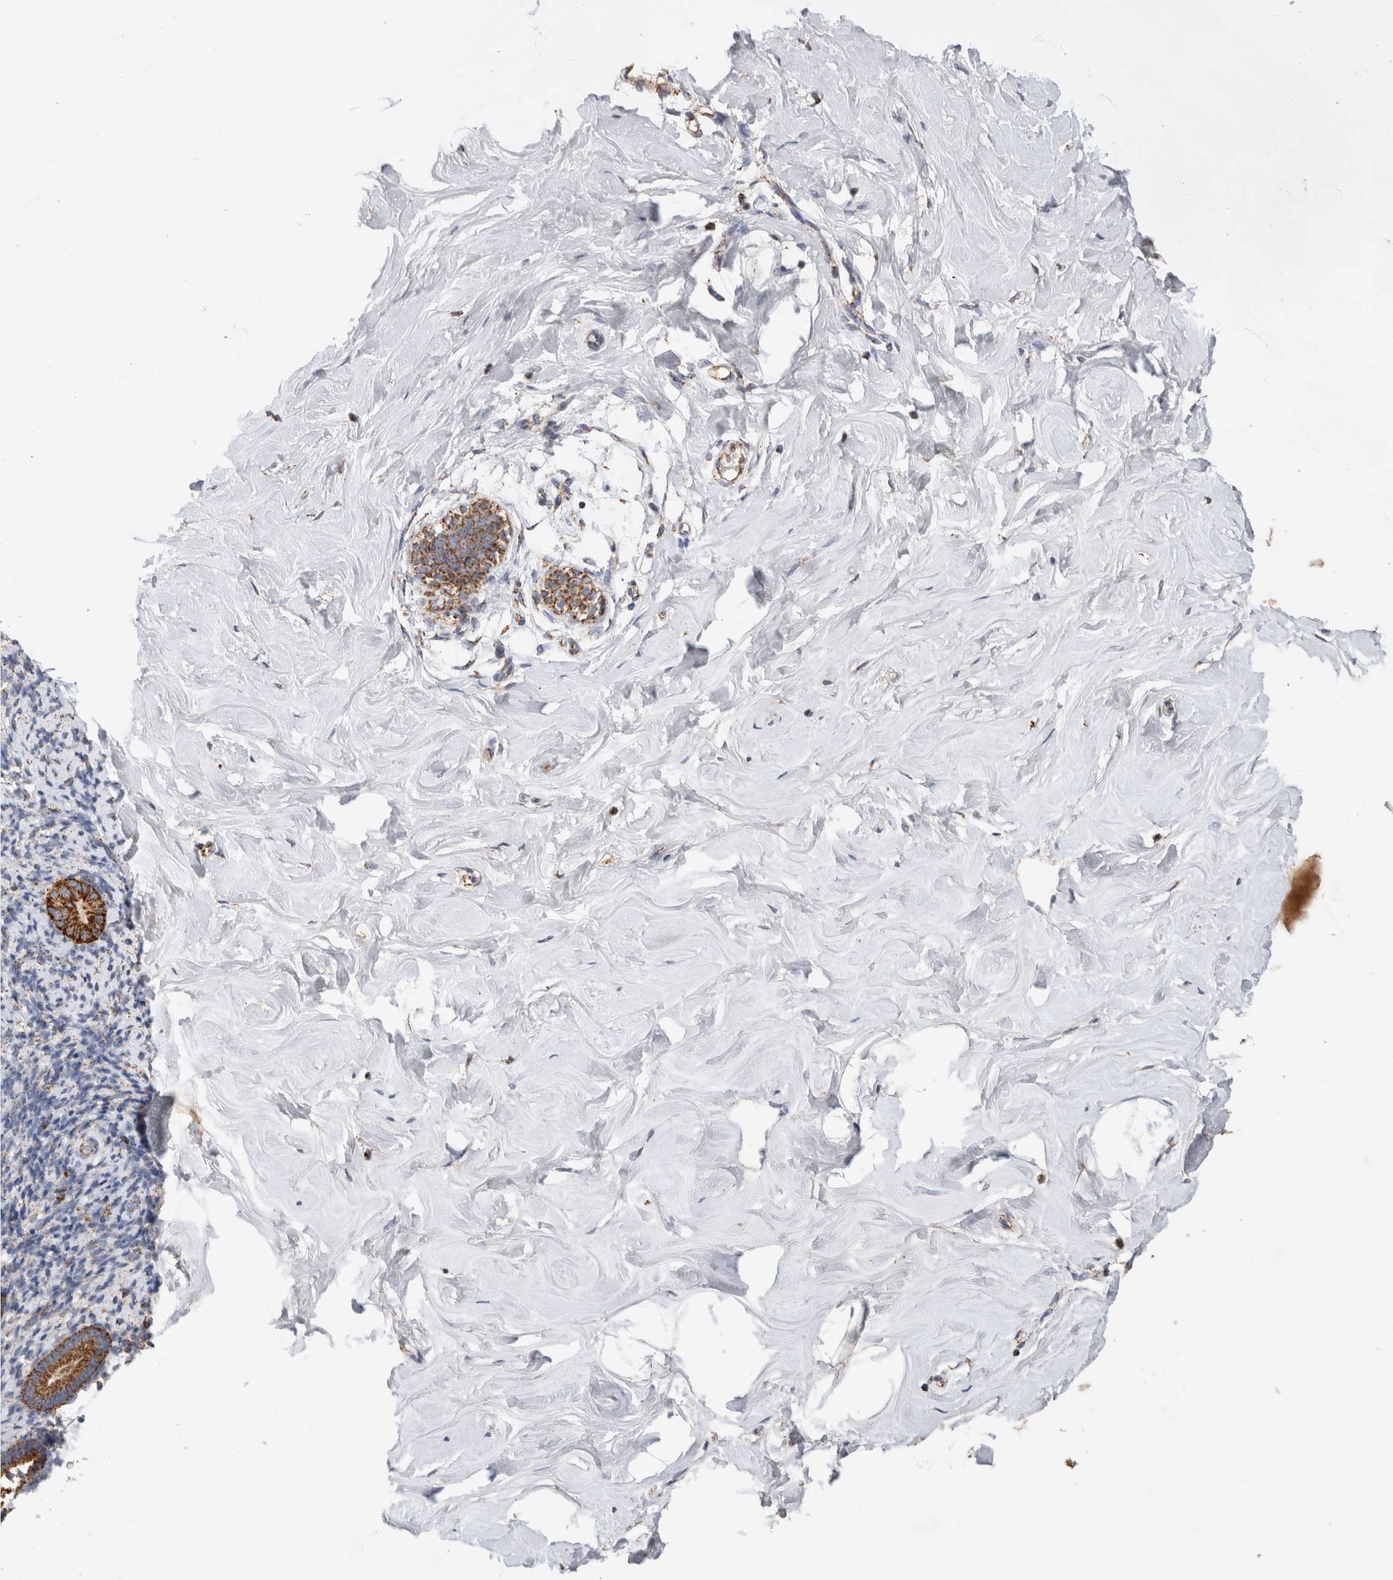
{"staining": {"intensity": "negative", "quantity": "none", "location": "none"}, "tissue": "breast", "cell_type": "Adipocytes", "image_type": "normal", "snomed": [{"axis": "morphology", "description": "Normal tissue, NOS"}, {"axis": "topography", "description": "Breast"}], "caption": "Human breast stained for a protein using IHC reveals no expression in adipocytes.", "gene": "IARS2", "patient": {"sex": "female", "age": 23}}